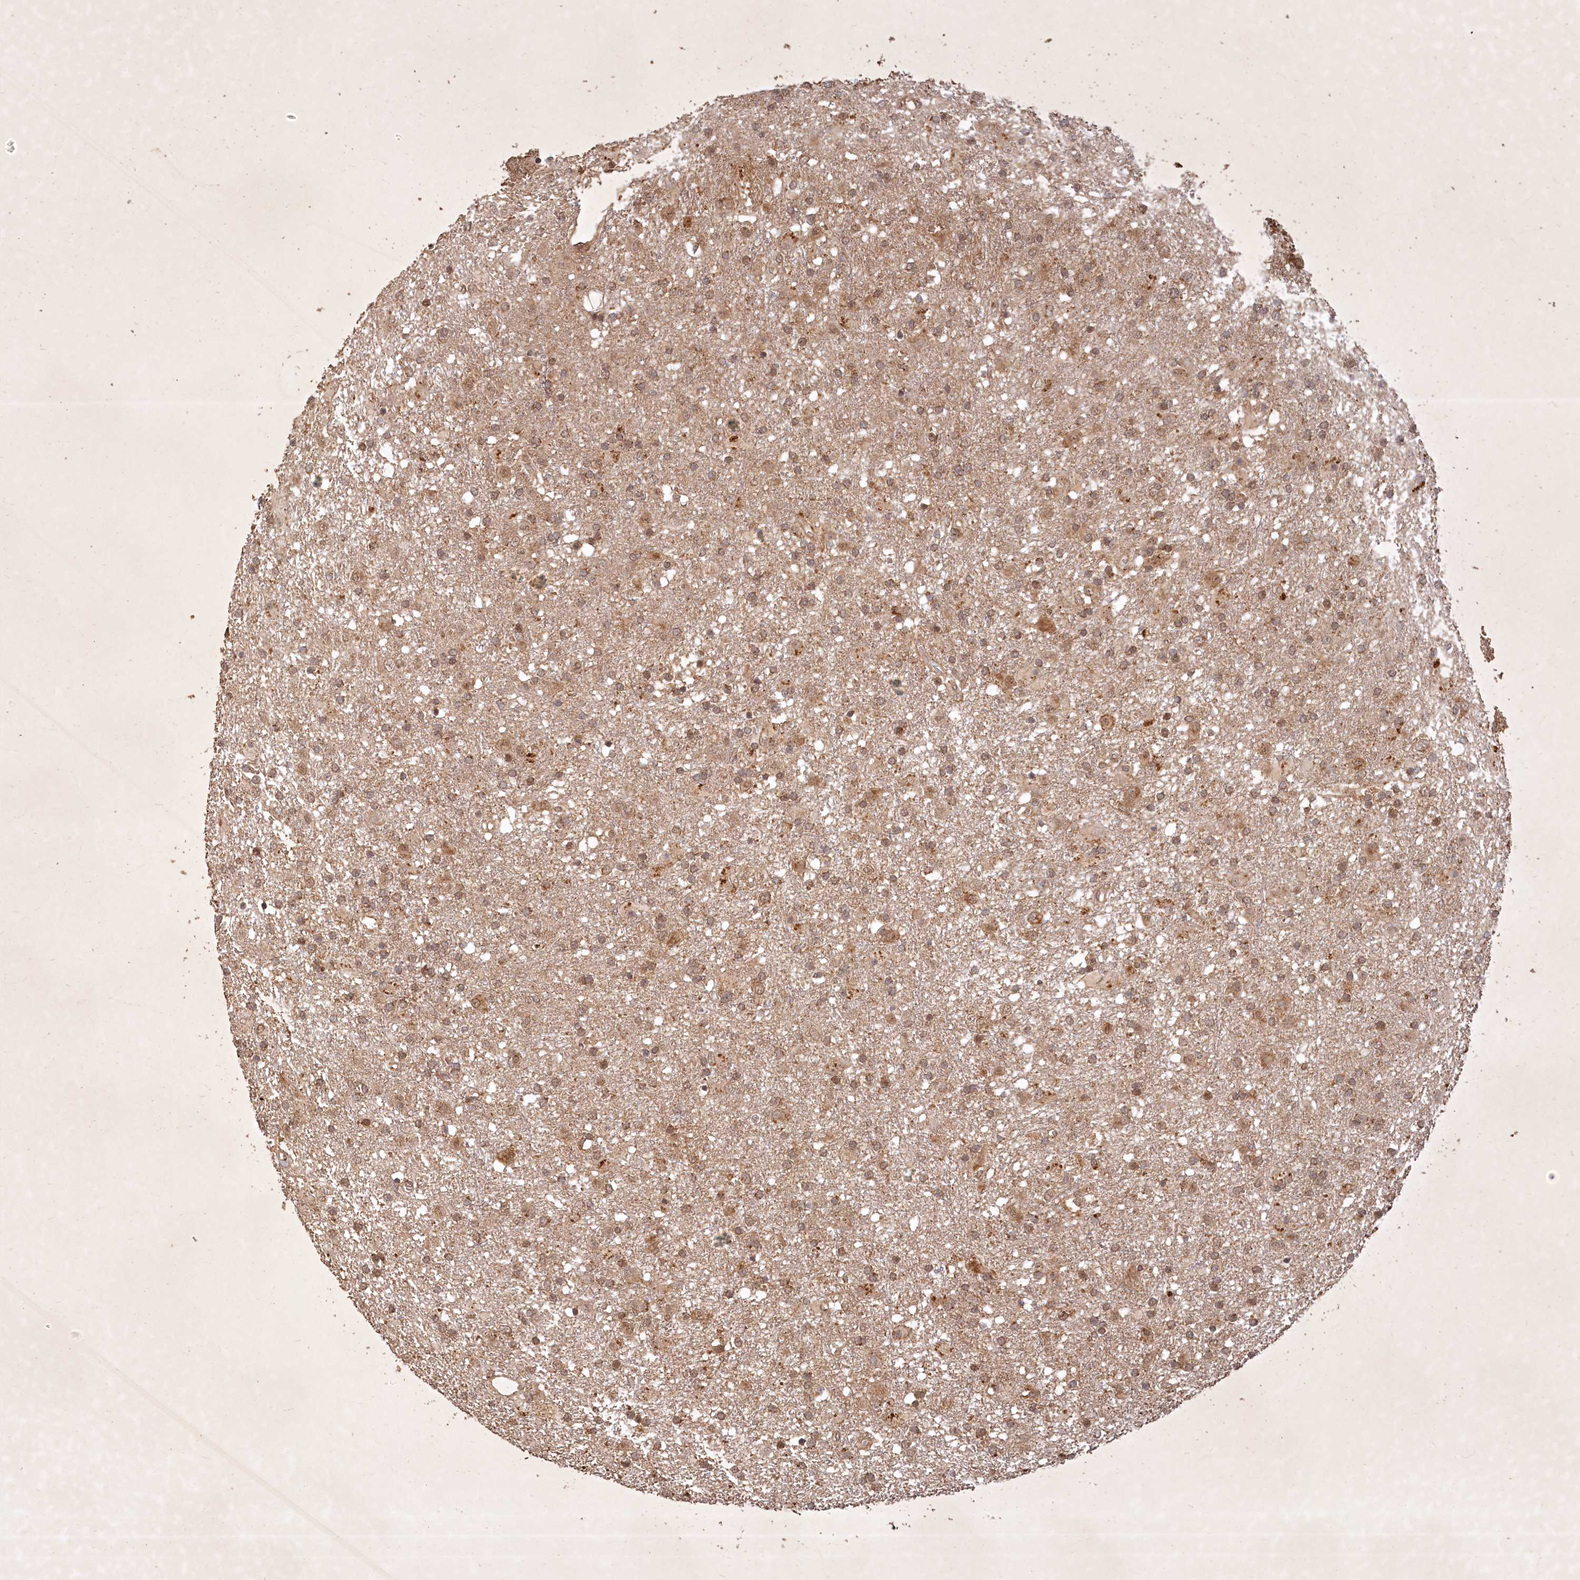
{"staining": {"intensity": "moderate", "quantity": ">75%", "location": "cytoplasmic/membranous,nuclear"}, "tissue": "glioma", "cell_type": "Tumor cells", "image_type": "cancer", "snomed": [{"axis": "morphology", "description": "Glioma, malignant, Low grade"}, {"axis": "topography", "description": "Brain"}], "caption": "Immunohistochemical staining of glioma shows medium levels of moderate cytoplasmic/membranous and nuclear staining in about >75% of tumor cells.", "gene": "UNC93A", "patient": {"sex": "male", "age": 65}}